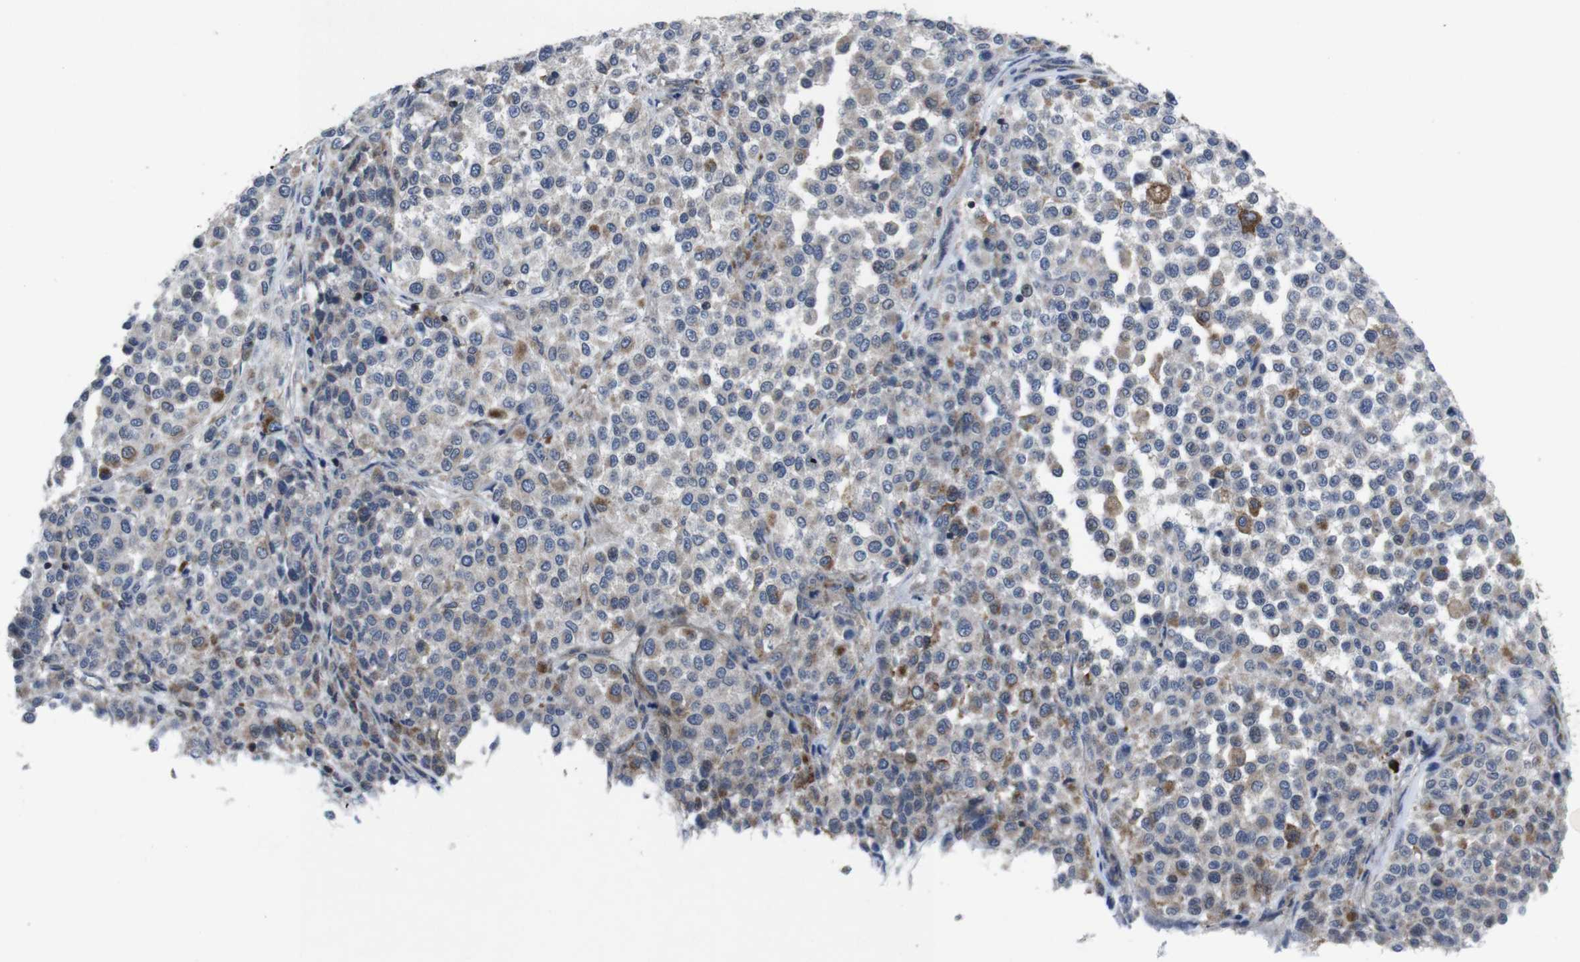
{"staining": {"intensity": "moderate", "quantity": "<25%", "location": "cytoplasmic/membranous"}, "tissue": "melanoma", "cell_type": "Tumor cells", "image_type": "cancer", "snomed": [{"axis": "morphology", "description": "Malignant melanoma, Metastatic site"}, {"axis": "topography", "description": "Pancreas"}], "caption": "A histopathology image of human malignant melanoma (metastatic site) stained for a protein demonstrates moderate cytoplasmic/membranous brown staining in tumor cells.", "gene": "STAT4", "patient": {"sex": "female", "age": 30}}